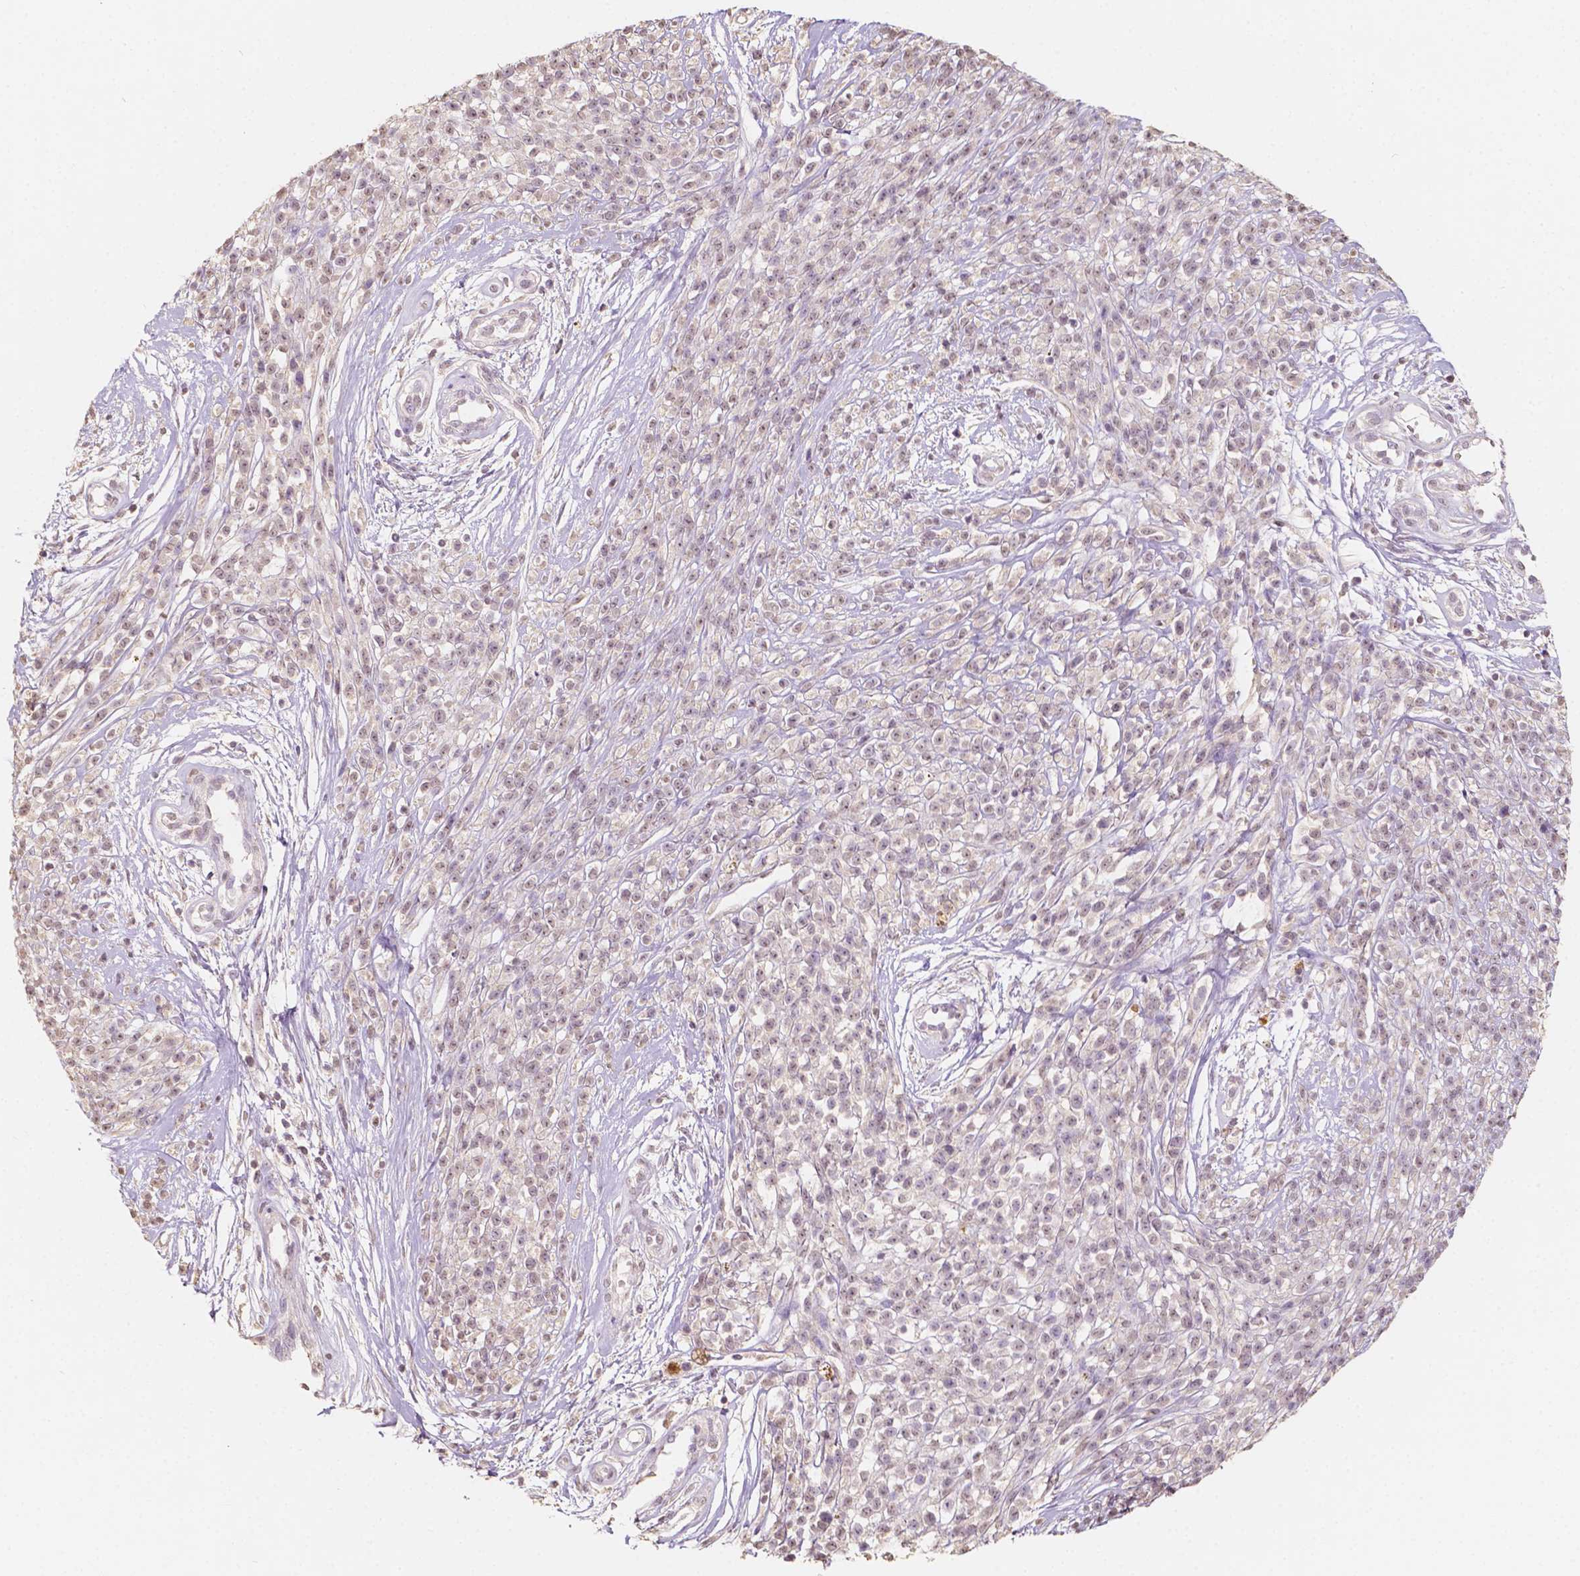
{"staining": {"intensity": "weak", "quantity": "25%-75%", "location": "nuclear"}, "tissue": "melanoma", "cell_type": "Tumor cells", "image_type": "cancer", "snomed": [{"axis": "morphology", "description": "Malignant melanoma, NOS"}, {"axis": "topography", "description": "Skin"}, {"axis": "topography", "description": "Skin of trunk"}], "caption": "This photomicrograph exhibits immunohistochemistry staining of malignant melanoma, with low weak nuclear staining in approximately 25%-75% of tumor cells.", "gene": "SOX15", "patient": {"sex": "male", "age": 74}}